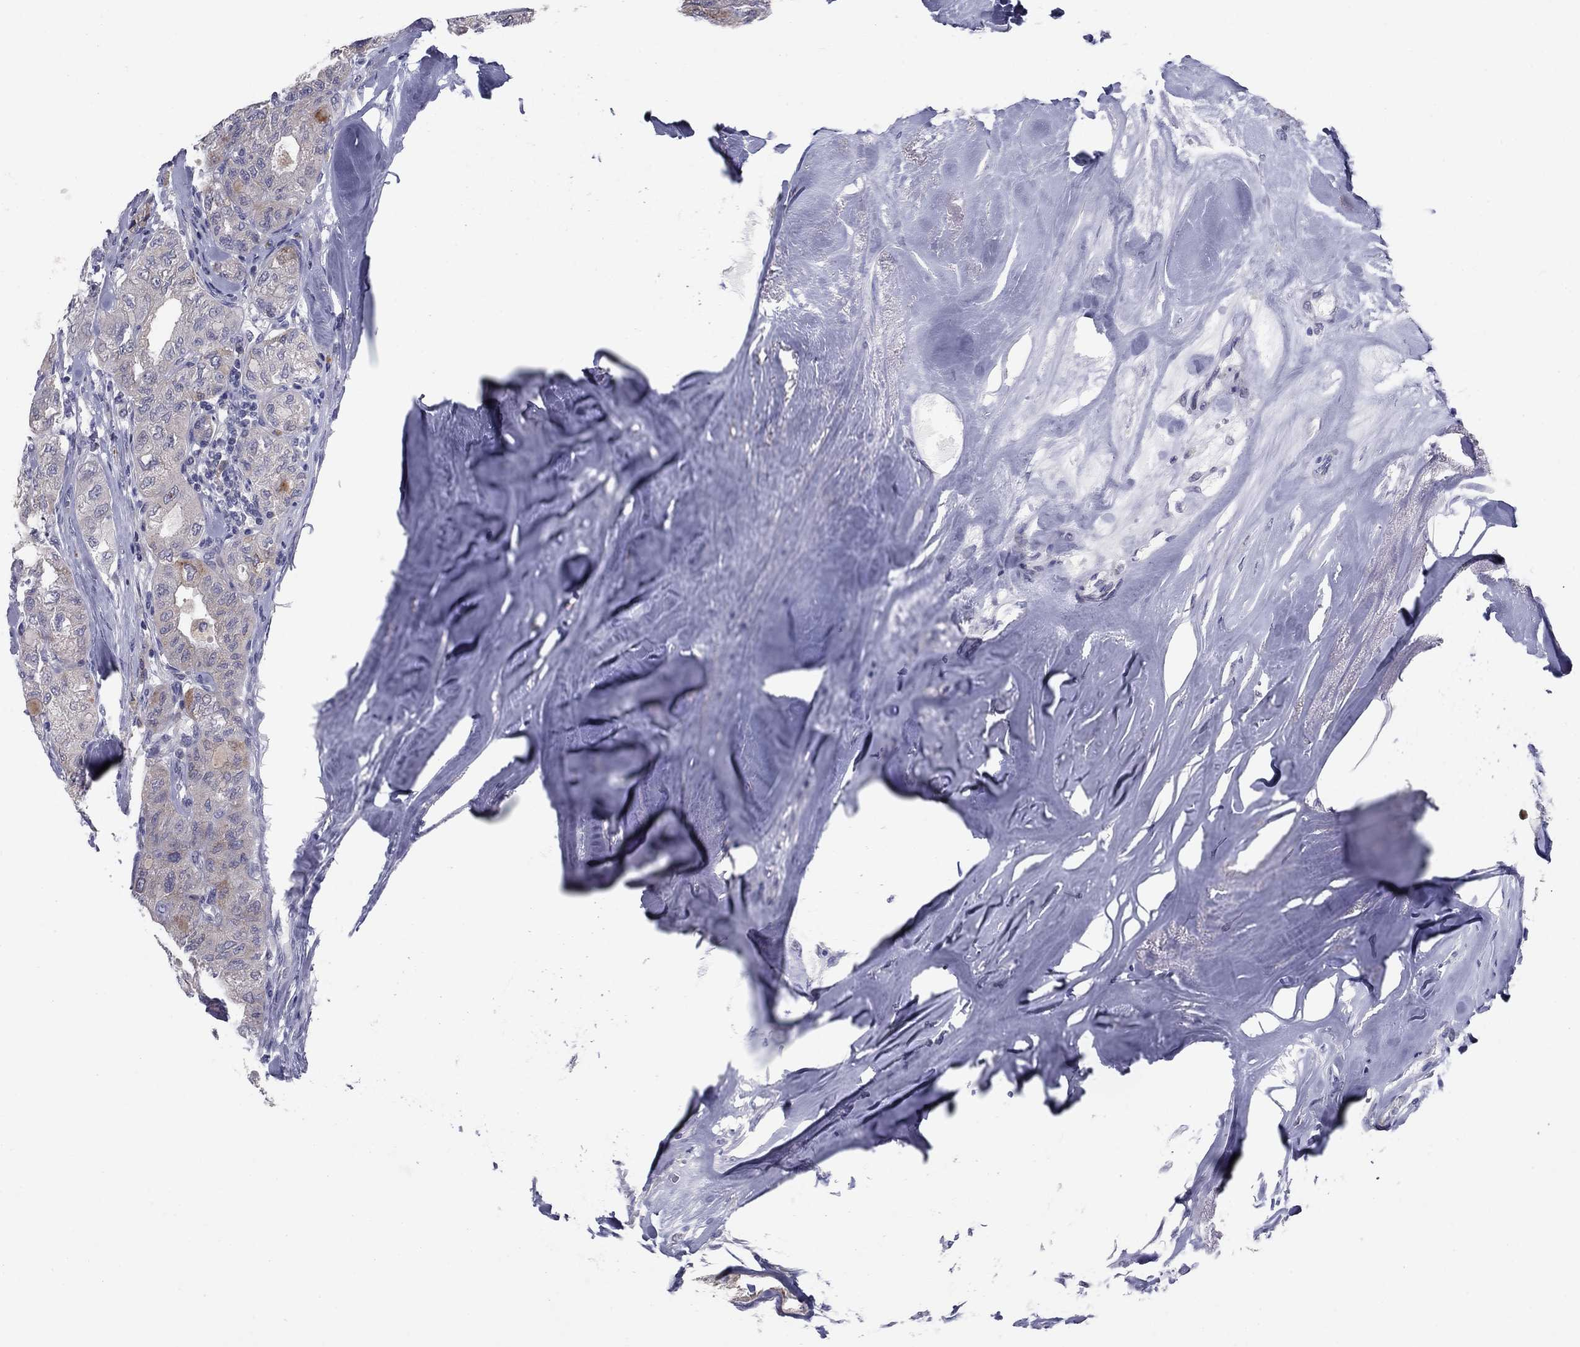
{"staining": {"intensity": "moderate", "quantity": "25%-75%", "location": "cytoplasmic/membranous"}, "tissue": "thyroid cancer", "cell_type": "Tumor cells", "image_type": "cancer", "snomed": [{"axis": "morphology", "description": "Follicular adenoma carcinoma, NOS"}, {"axis": "topography", "description": "Thyroid gland"}], "caption": "Thyroid cancer (follicular adenoma carcinoma) stained with DAB immunohistochemistry (IHC) displays medium levels of moderate cytoplasmic/membranous expression in approximately 25%-75% of tumor cells.", "gene": "NTRK2", "patient": {"sex": "male", "age": 75}}